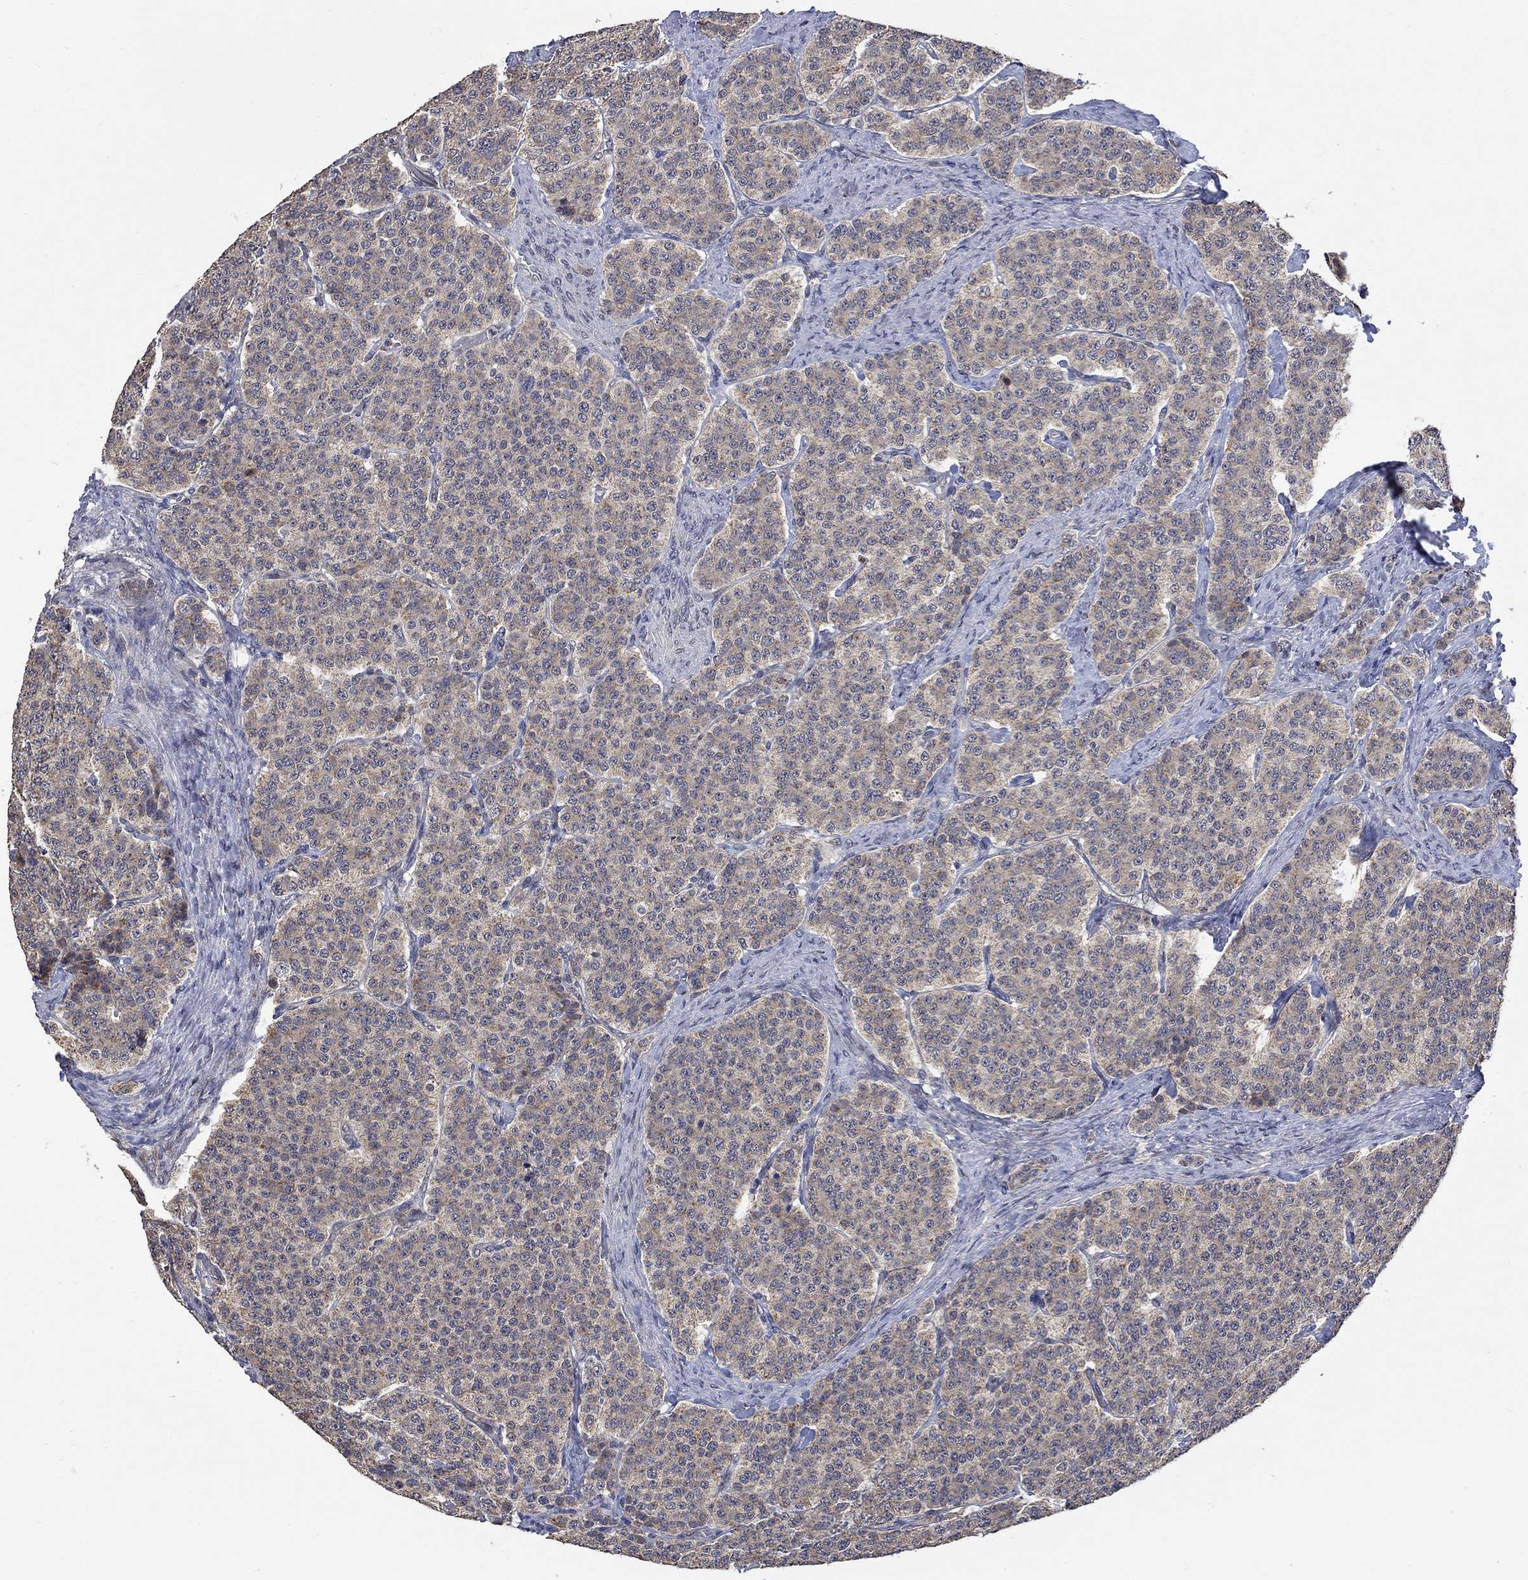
{"staining": {"intensity": "weak", "quantity": "25%-75%", "location": "cytoplasmic/membranous"}, "tissue": "carcinoid", "cell_type": "Tumor cells", "image_type": "cancer", "snomed": [{"axis": "morphology", "description": "Carcinoid, malignant, NOS"}, {"axis": "topography", "description": "Small intestine"}], "caption": "DAB (3,3'-diaminobenzidine) immunohistochemical staining of human carcinoid shows weak cytoplasmic/membranous protein staining in about 25%-75% of tumor cells.", "gene": "ANKRA2", "patient": {"sex": "female", "age": 58}}